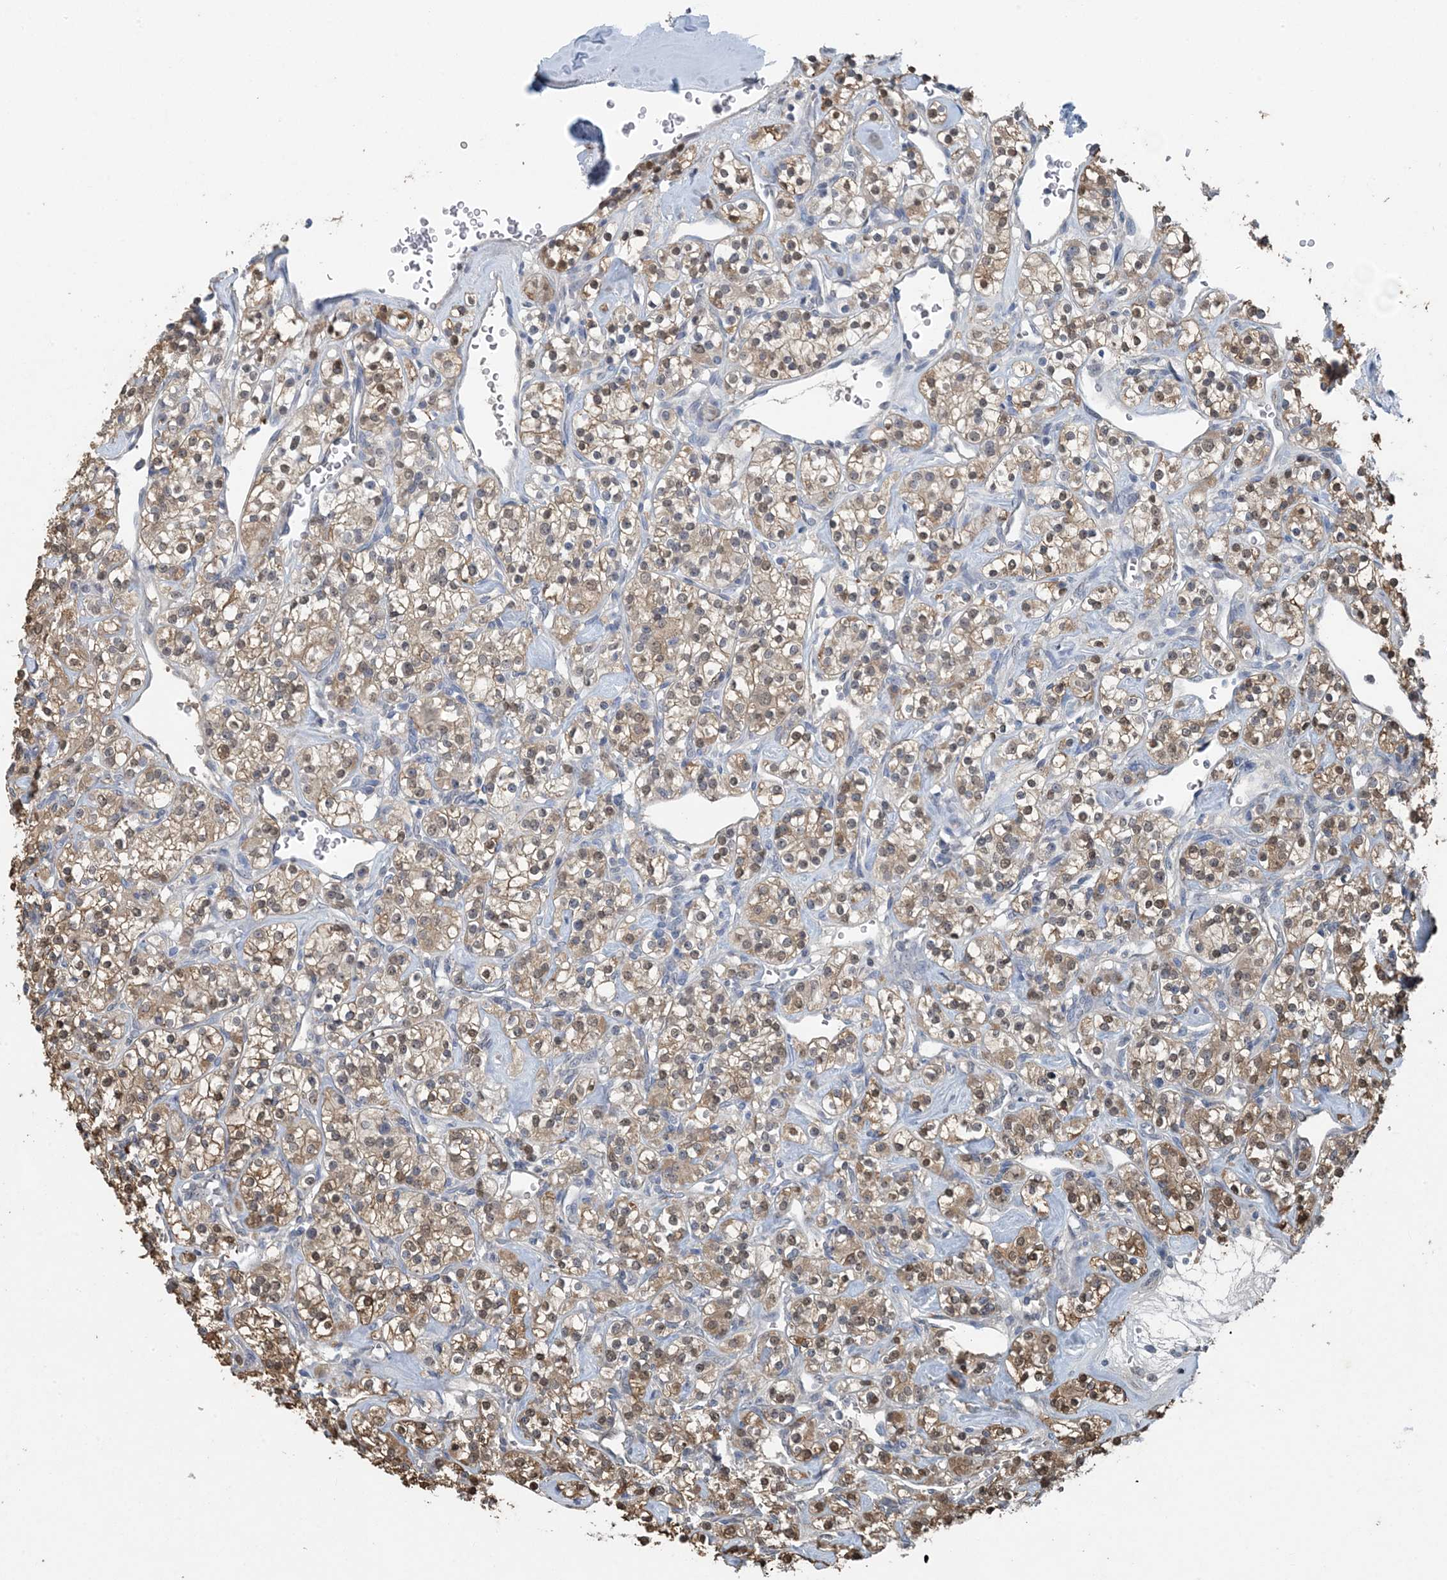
{"staining": {"intensity": "moderate", "quantity": ">75%", "location": "cytoplasmic/membranous,nuclear"}, "tissue": "renal cancer", "cell_type": "Tumor cells", "image_type": "cancer", "snomed": [{"axis": "morphology", "description": "Adenocarcinoma, NOS"}, {"axis": "topography", "description": "Kidney"}], "caption": "Immunohistochemistry micrograph of human renal adenocarcinoma stained for a protein (brown), which demonstrates medium levels of moderate cytoplasmic/membranous and nuclear expression in approximately >75% of tumor cells.", "gene": "HIKESHI", "patient": {"sex": "male", "age": 77}}